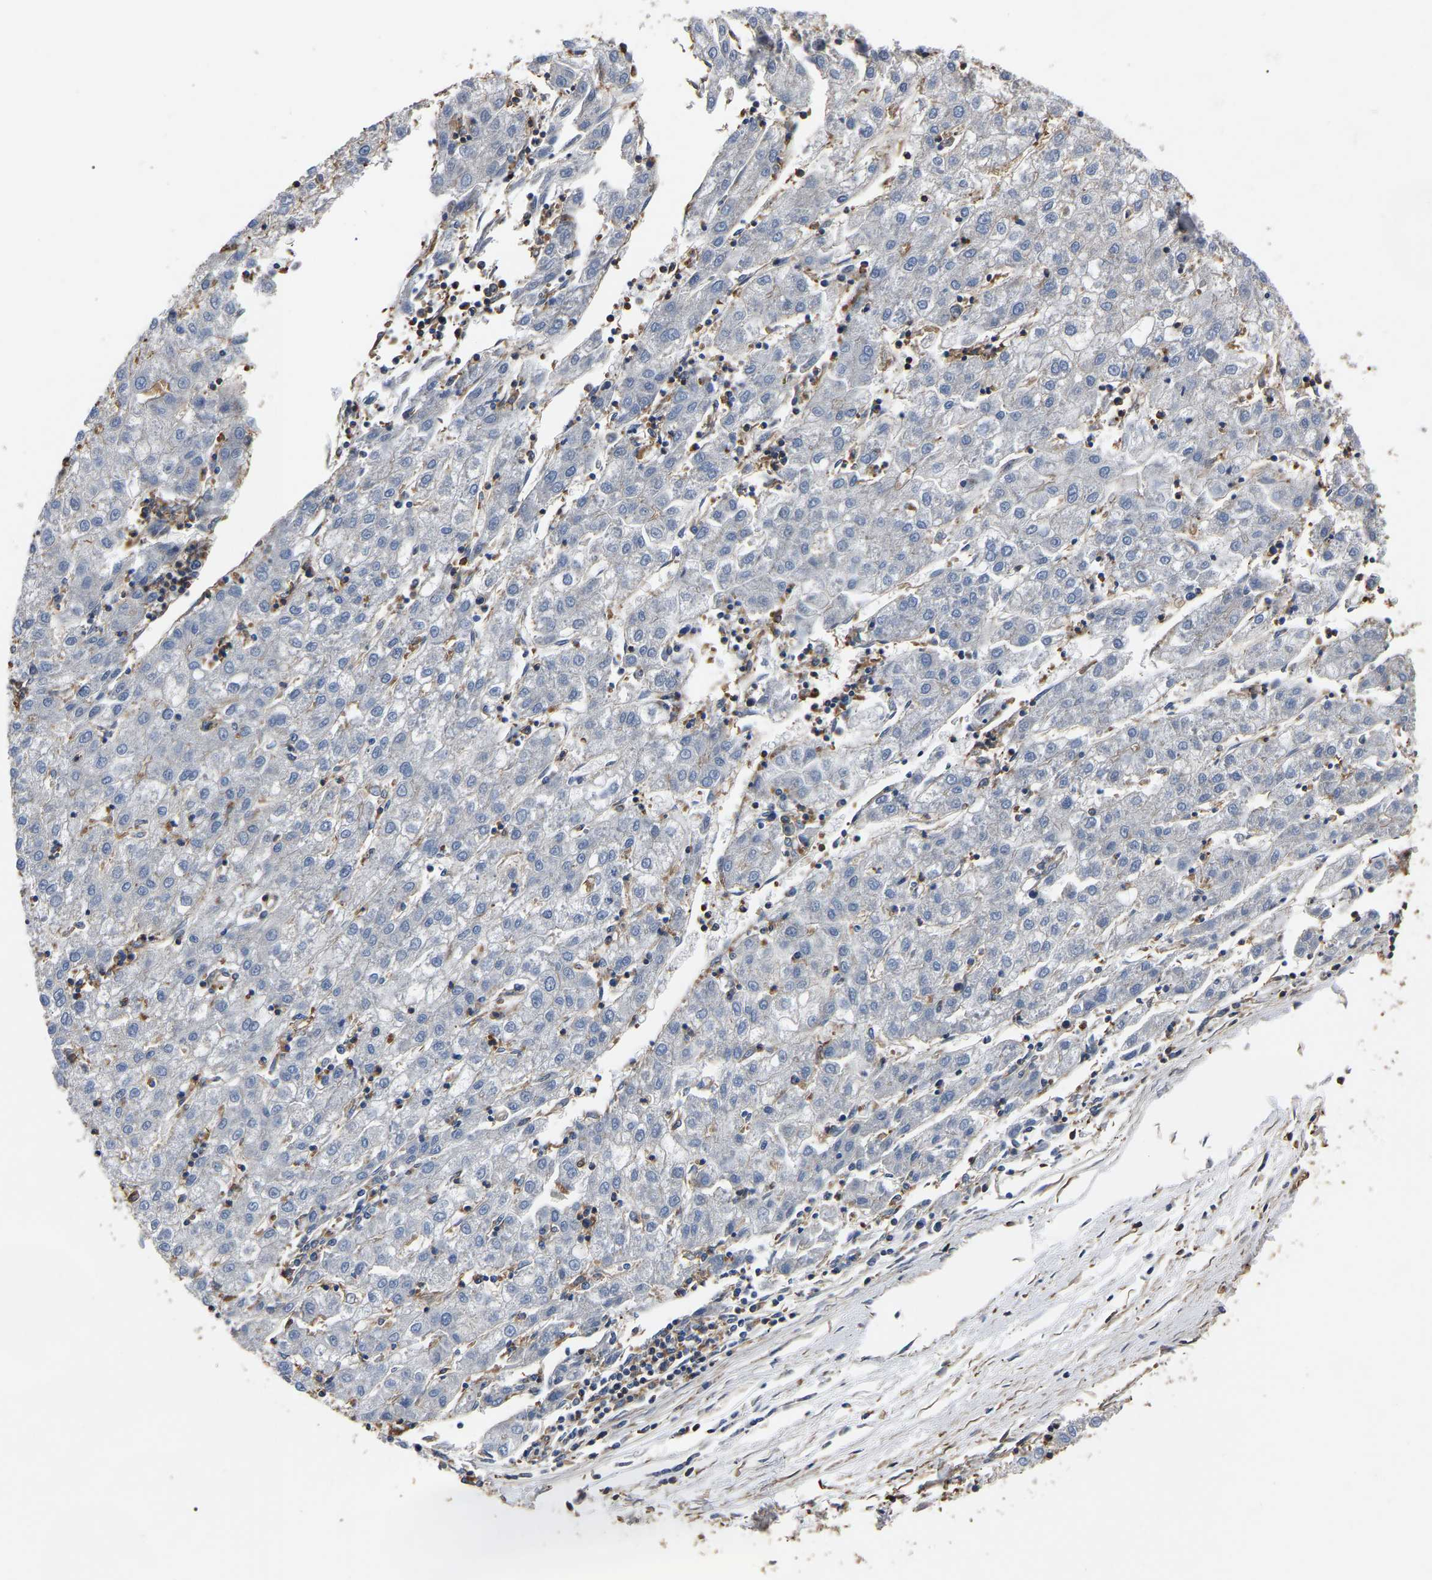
{"staining": {"intensity": "negative", "quantity": "none", "location": "none"}, "tissue": "liver cancer", "cell_type": "Tumor cells", "image_type": "cancer", "snomed": [{"axis": "morphology", "description": "Carcinoma, Hepatocellular, NOS"}, {"axis": "topography", "description": "Liver"}], "caption": "Immunohistochemical staining of liver cancer reveals no significant expression in tumor cells. The staining is performed using DAB (3,3'-diaminobenzidine) brown chromogen with nuclei counter-stained in using hematoxylin.", "gene": "ARMT1", "patient": {"sex": "male", "age": 72}}